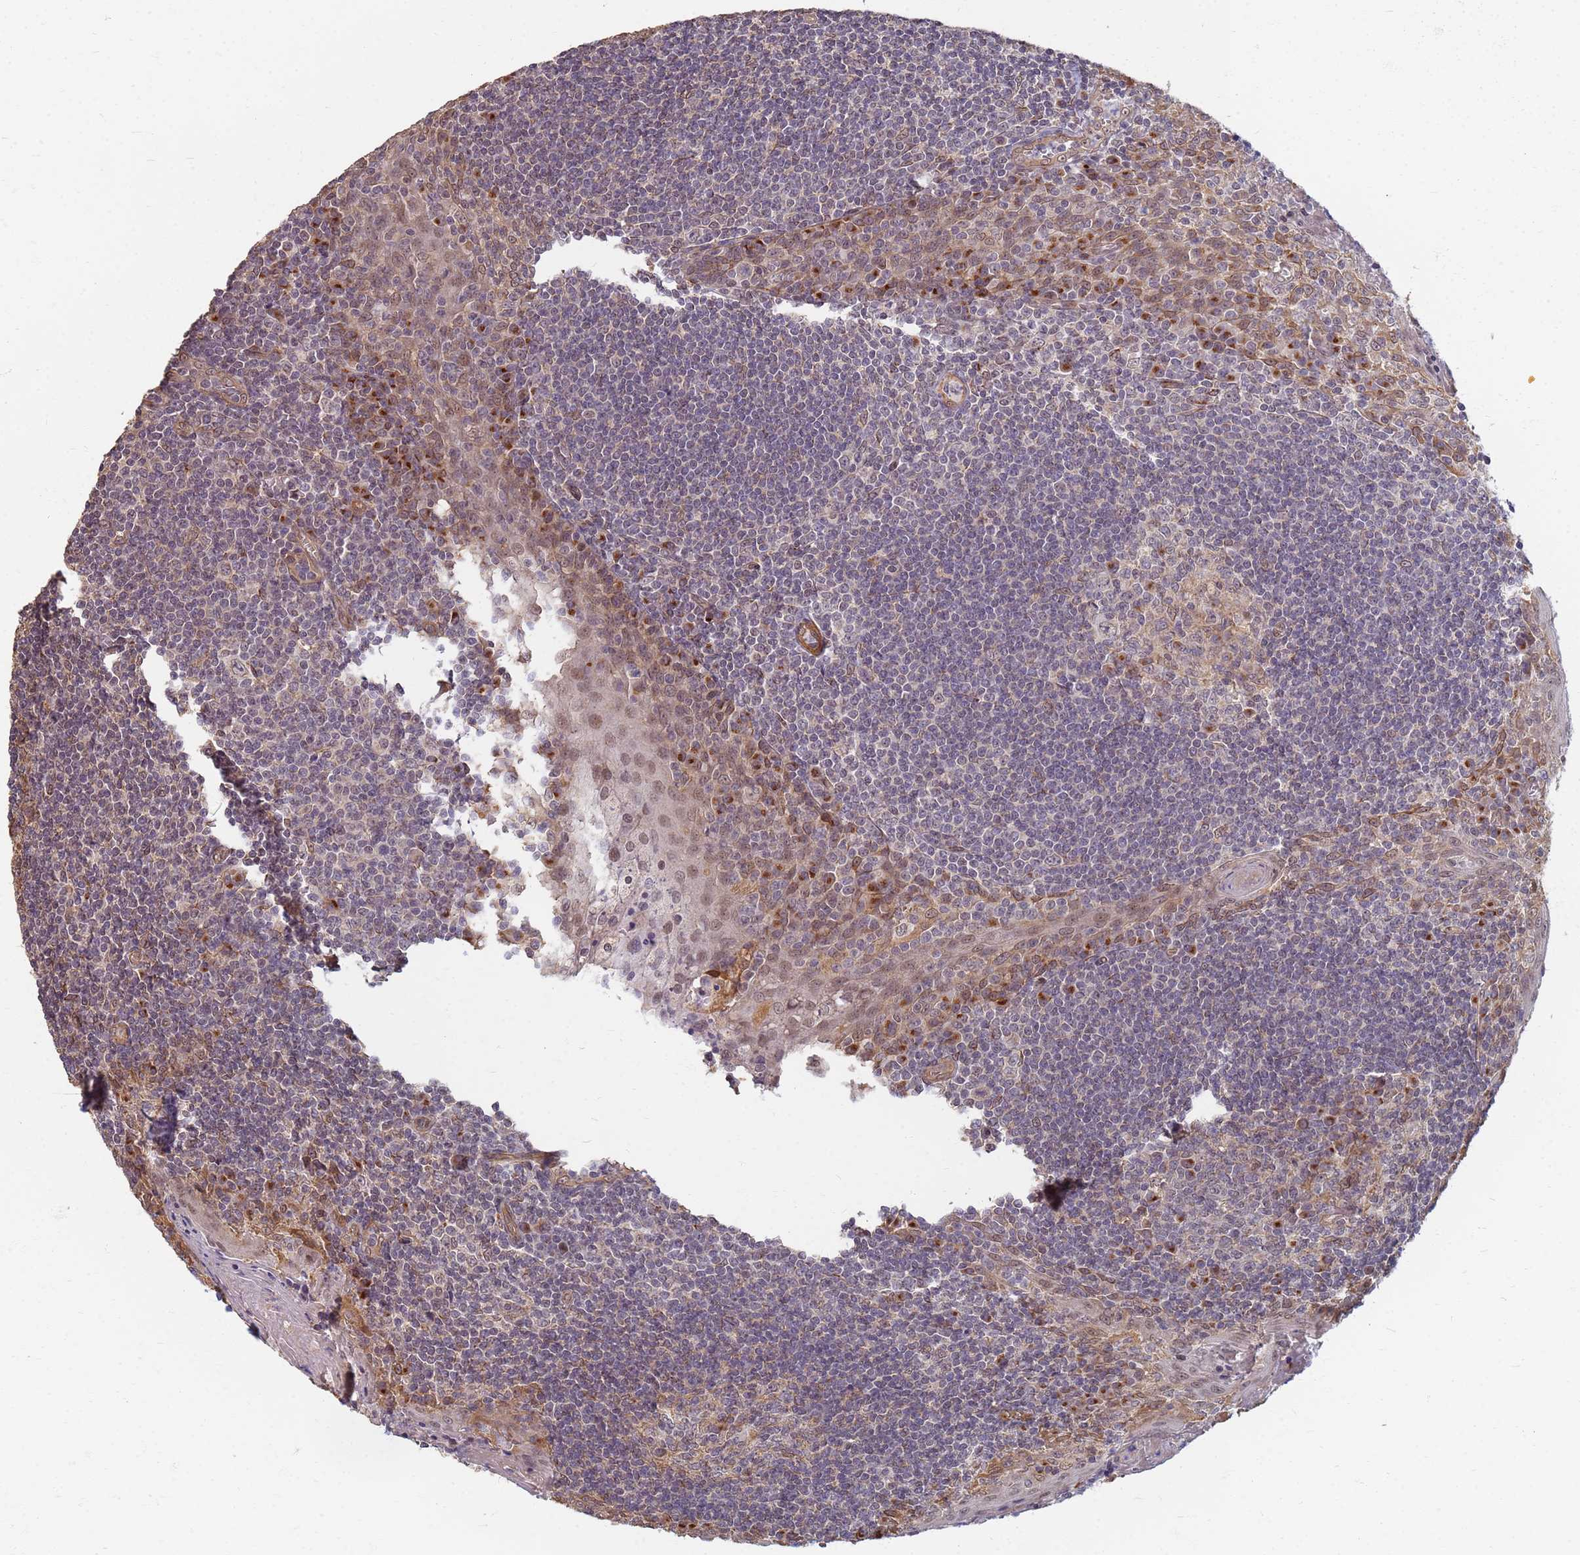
{"staining": {"intensity": "weak", "quantity": ">75%", "location": "cytoplasmic/membranous"}, "tissue": "tonsil", "cell_type": "Germinal center cells", "image_type": "normal", "snomed": [{"axis": "morphology", "description": "Normal tissue, NOS"}, {"axis": "topography", "description": "Tonsil"}], "caption": "Immunohistochemistry (IHC) (DAB) staining of unremarkable tonsil displays weak cytoplasmic/membranous protein expression in approximately >75% of germinal center cells.", "gene": "ITGB4", "patient": {"sex": "male", "age": 27}}